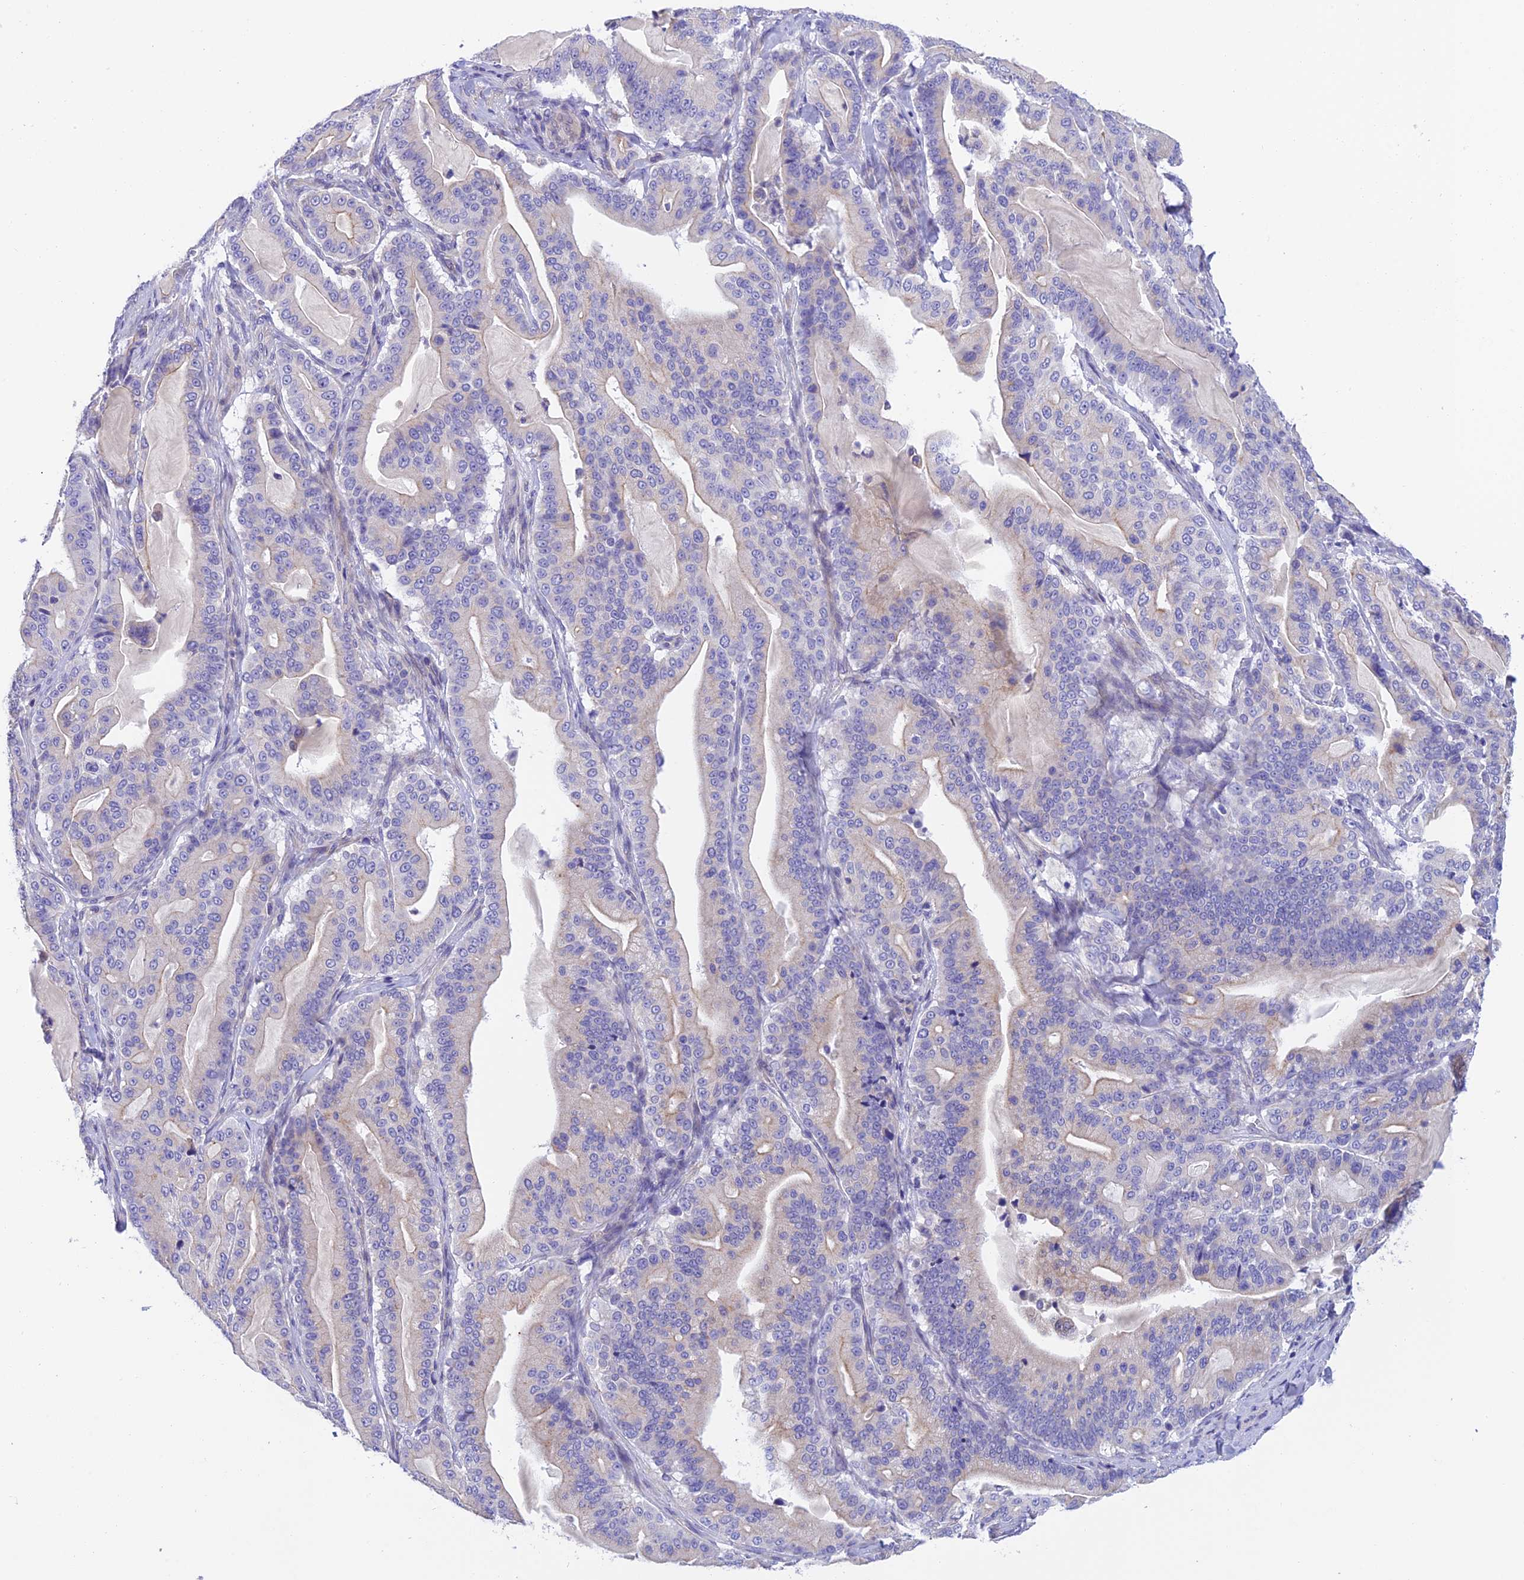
{"staining": {"intensity": "negative", "quantity": "none", "location": "none"}, "tissue": "pancreatic cancer", "cell_type": "Tumor cells", "image_type": "cancer", "snomed": [{"axis": "morphology", "description": "Adenocarcinoma, NOS"}, {"axis": "topography", "description": "Pancreas"}], "caption": "Human pancreatic adenocarcinoma stained for a protein using IHC reveals no positivity in tumor cells.", "gene": "C17orf67", "patient": {"sex": "male", "age": 63}}